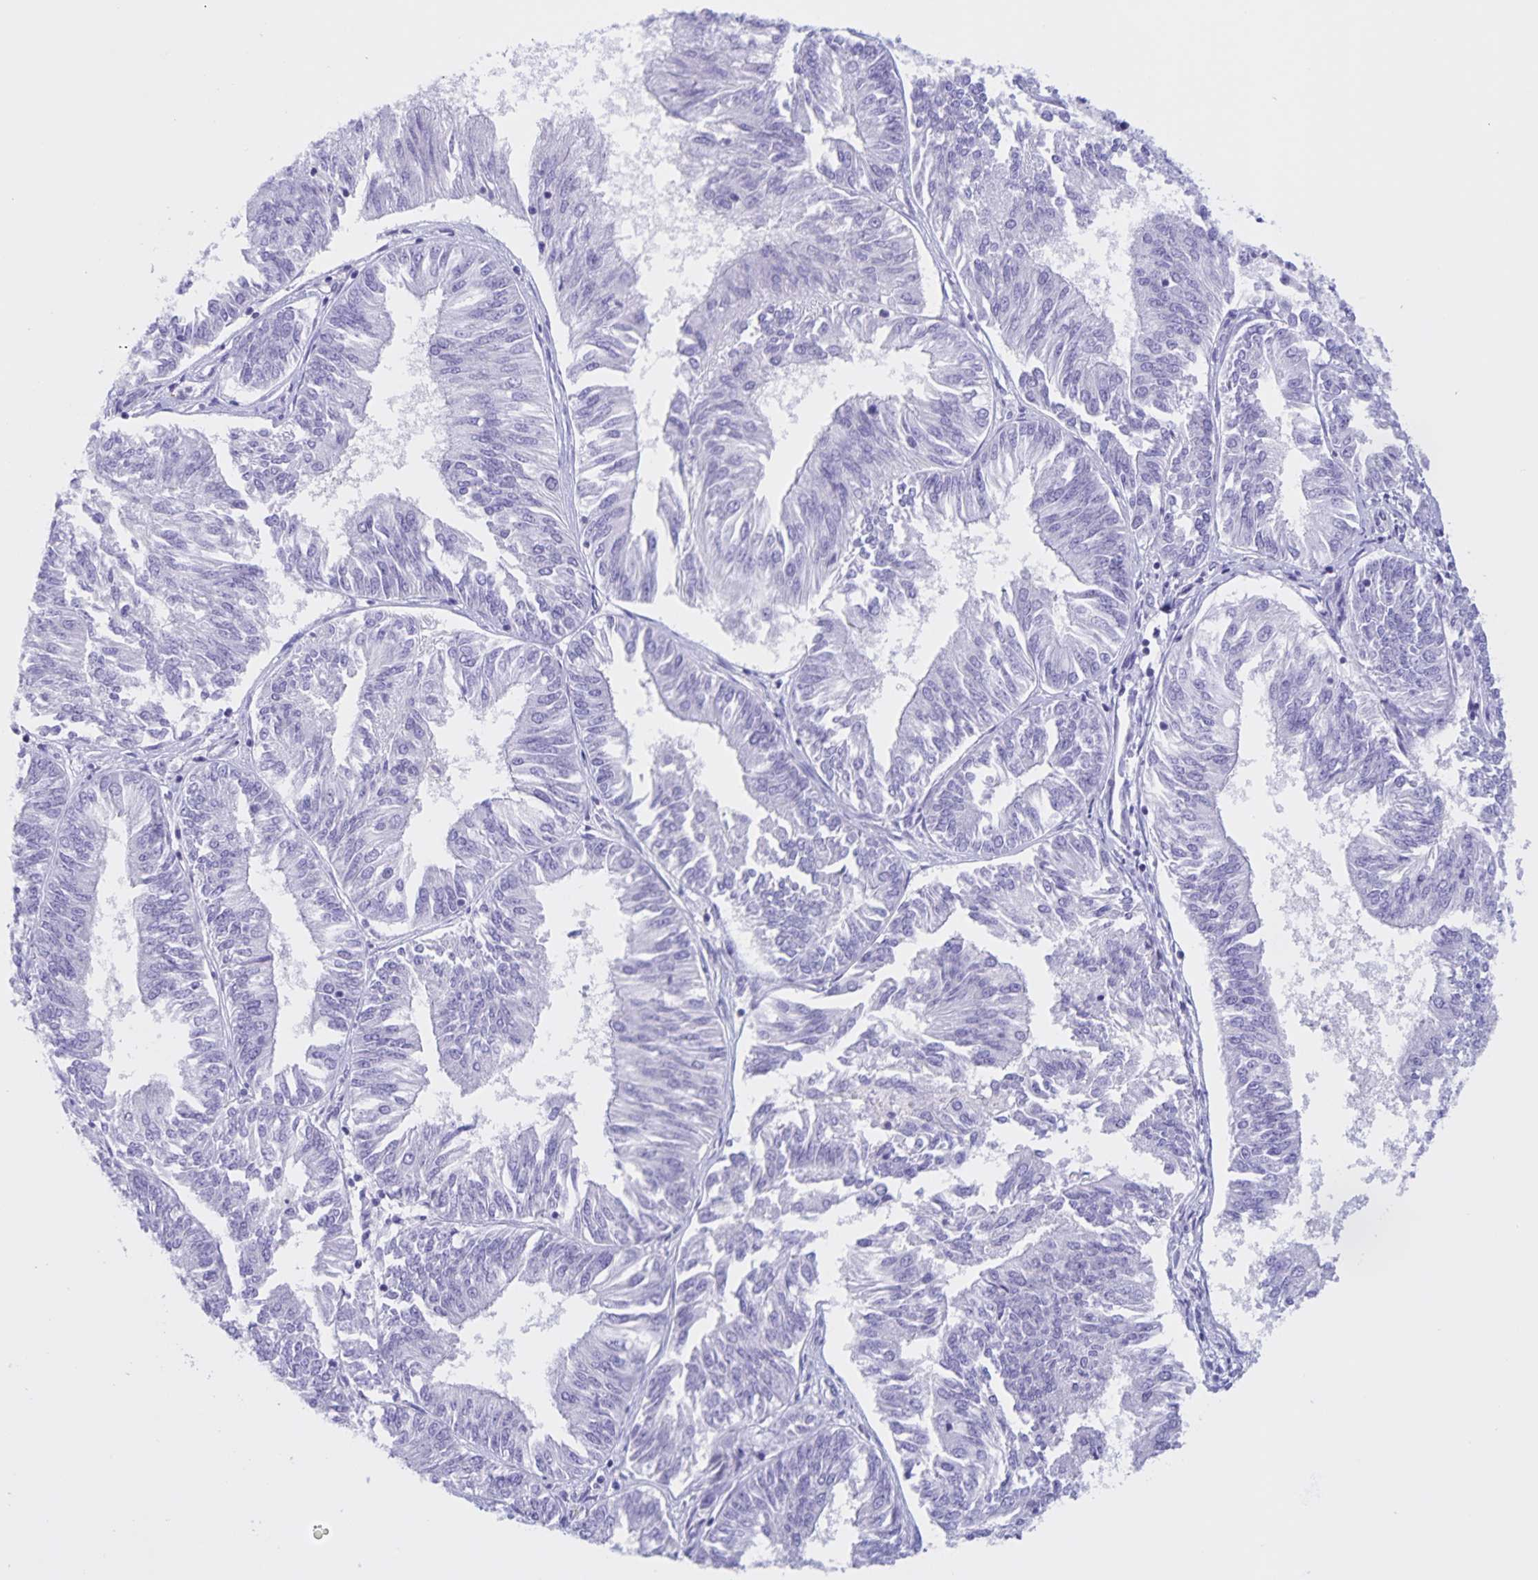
{"staining": {"intensity": "negative", "quantity": "none", "location": "none"}, "tissue": "endometrial cancer", "cell_type": "Tumor cells", "image_type": "cancer", "snomed": [{"axis": "morphology", "description": "Adenocarcinoma, NOS"}, {"axis": "topography", "description": "Endometrium"}], "caption": "Tumor cells show no significant staining in endometrial adenocarcinoma.", "gene": "TGIF2LX", "patient": {"sex": "female", "age": 58}}